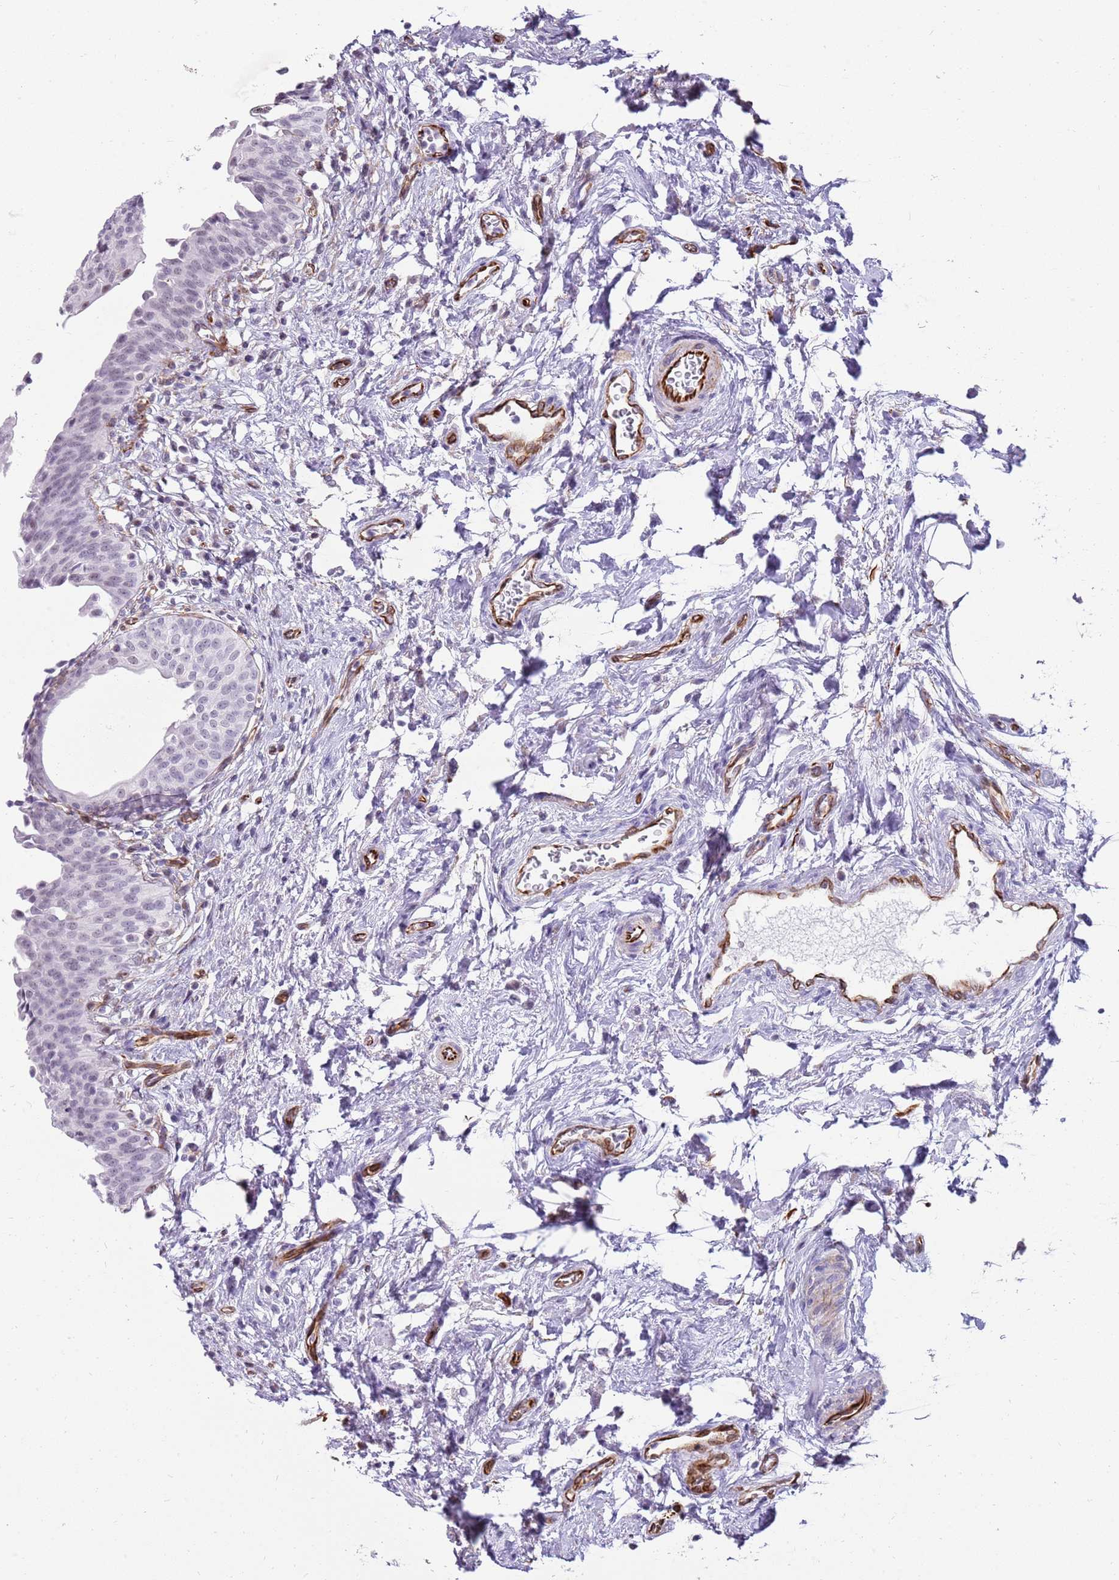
{"staining": {"intensity": "moderate", "quantity": "25%-75%", "location": "nuclear"}, "tissue": "urinary bladder", "cell_type": "Urothelial cells", "image_type": "normal", "snomed": [{"axis": "morphology", "description": "Normal tissue, NOS"}, {"axis": "topography", "description": "Urinary bladder"}], "caption": "Urinary bladder stained with IHC exhibits moderate nuclear positivity in about 25%-75% of urothelial cells.", "gene": "ENSG00000271254", "patient": {"sex": "male", "age": 83}}